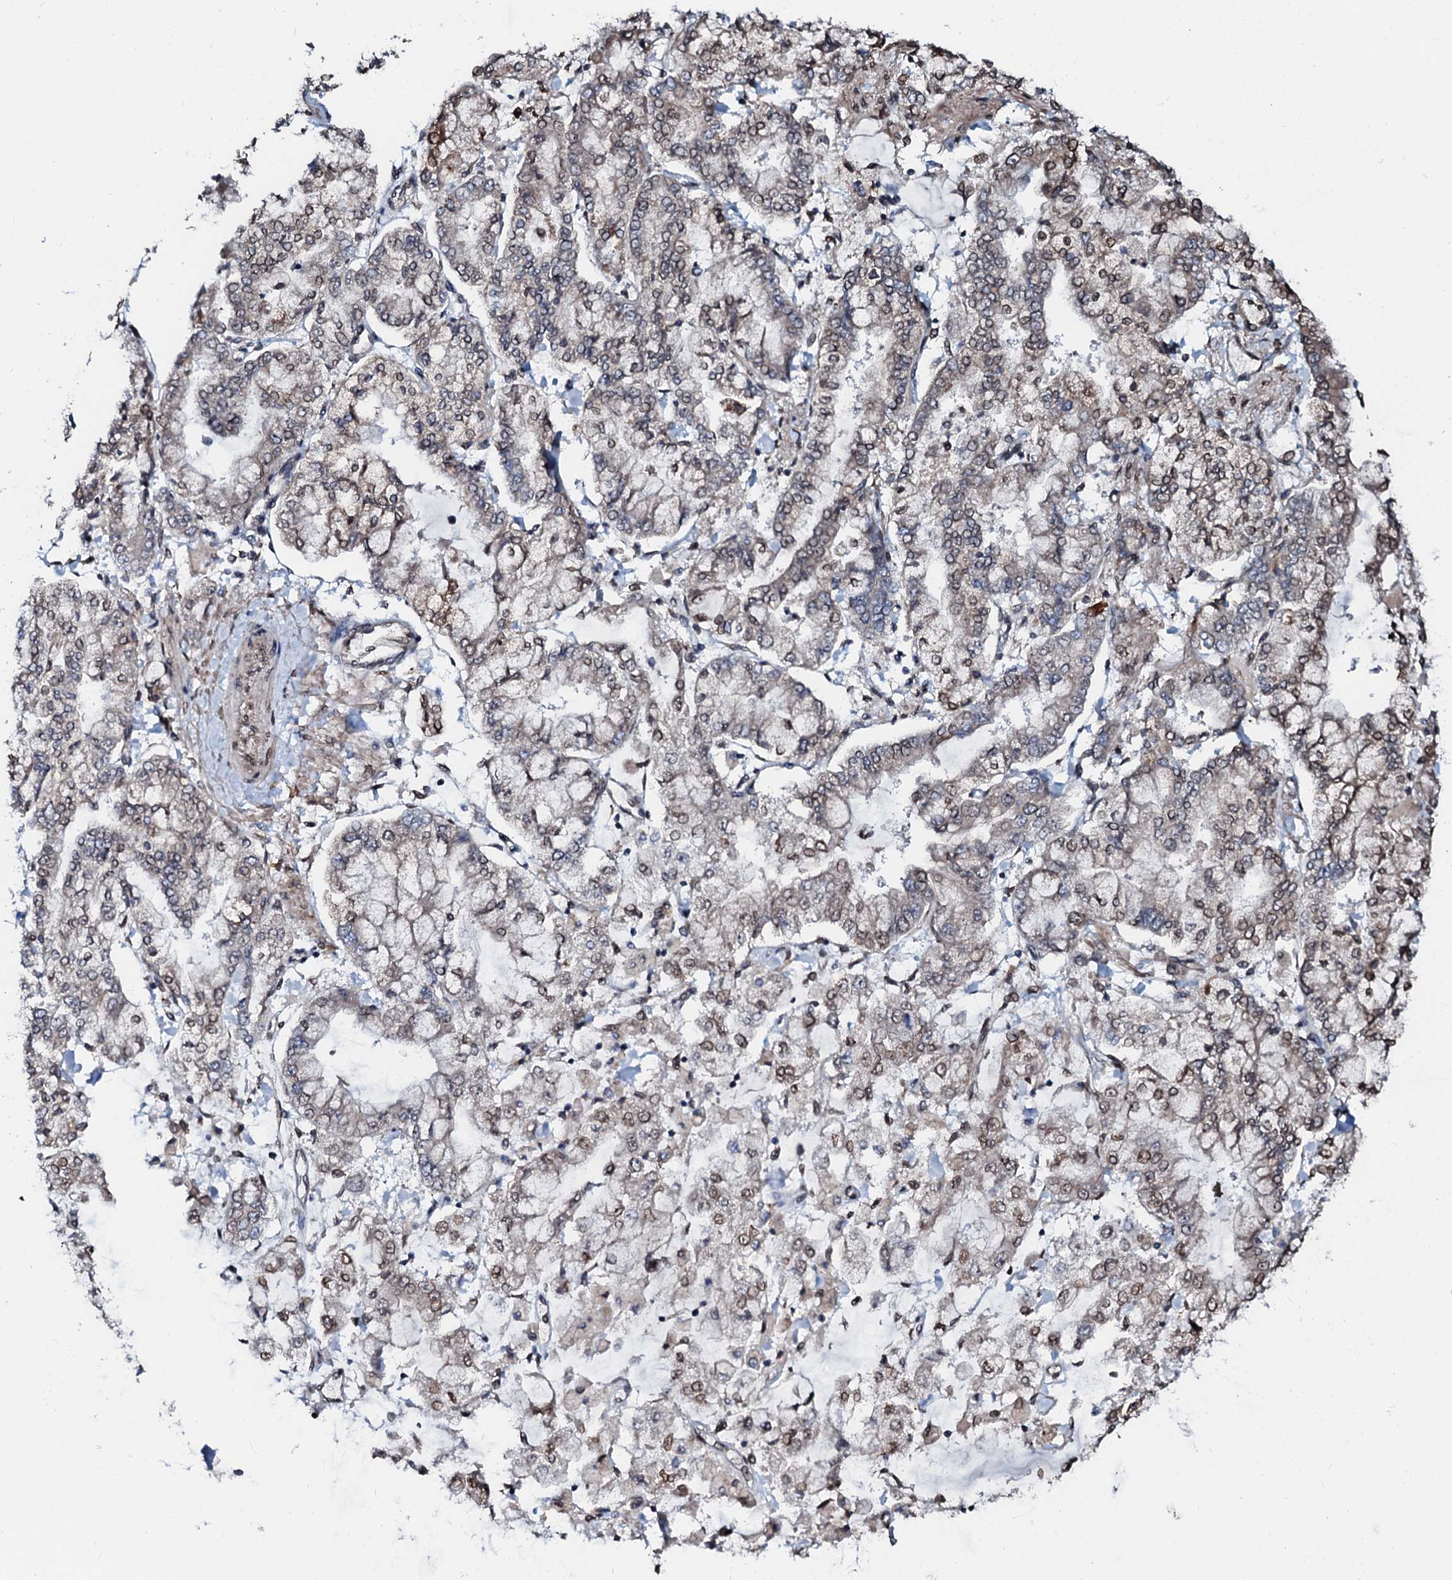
{"staining": {"intensity": "moderate", "quantity": "25%-75%", "location": "cytoplasmic/membranous,nuclear"}, "tissue": "stomach cancer", "cell_type": "Tumor cells", "image_type": "cancer", "snomed": [{"axis": "morphology", "description": "Normal tissue, NOS"}, {"axis": "morphology", "description": "Adenocarcinoma, NOS"}, {"axis": "topography", "description": "Stomach, upper"}, {"axis": "topography", "description": "Stomach"}], "caption": "Stomach cancer (adenocarcinoma) stained with DAB (3,3'-diaminobenzidine) immunohistochemistry (IHC) reveals medium levels of moderate cytoplasmic/membranous and nuclear expression in approximately 25%-75% of tumor cells.", "gene": "NRP2", "patient": {"sex": "male", "age": 76}}